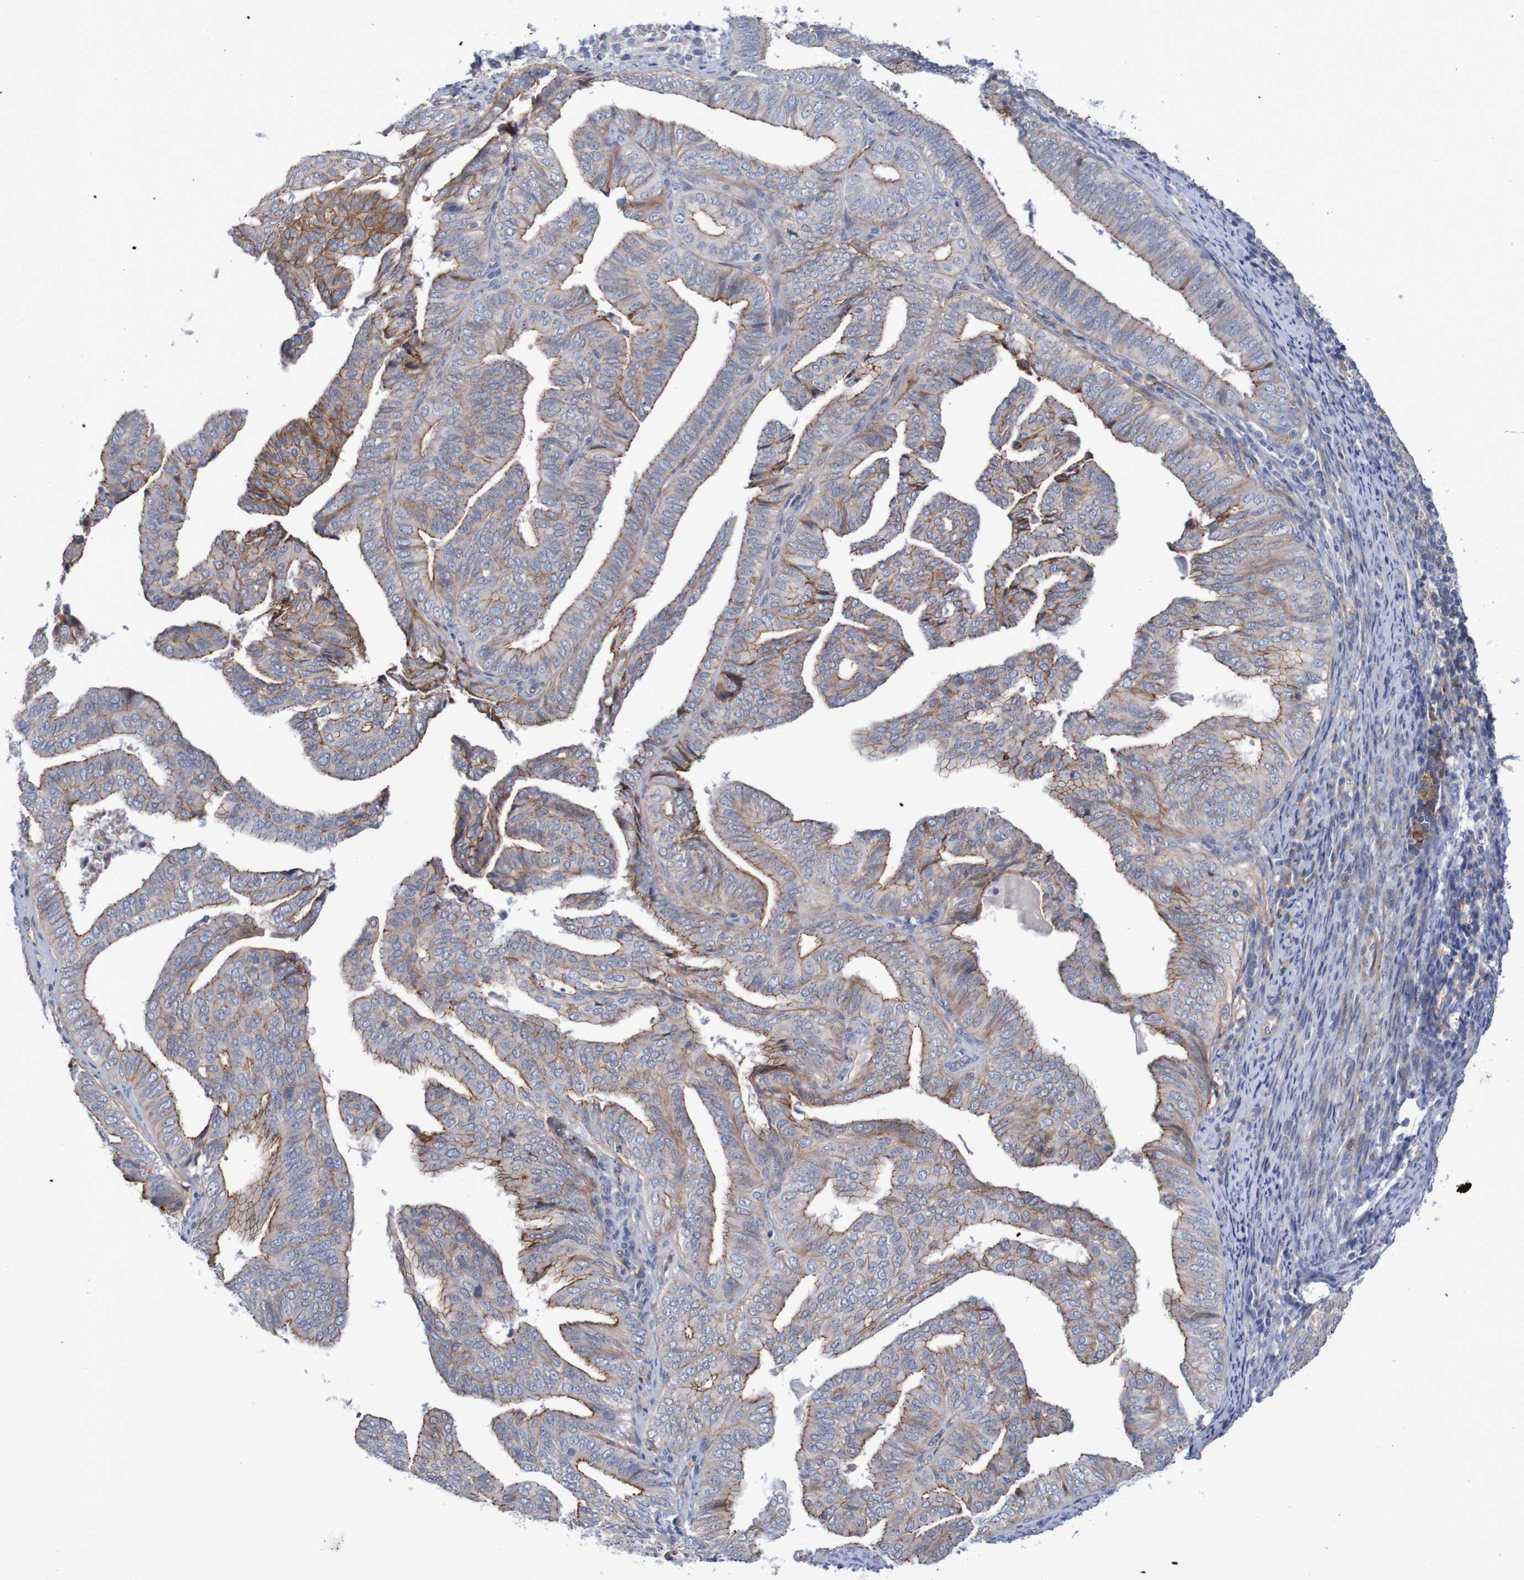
{"staining": {"intensity": "moderate", "quantity": "25%-75%", "location": "cytoplasmic/membranous"}, "tissue": "endometrial cancer", "cell_type": "Tumor cells", "image_type": "cancer", "snomed": [{"axis": "morphology", "description": "Adenocarcinoma, NOS"}, {"axis": "topography", "description": "Endometrium"}], "caption": "Immunohistochemistry (IHC) (DAB (3,3'-diaminobenzidine)) staining of human endometrial adenocarcinoma demonstrates moderate cytoplasmic/membranous protein positivity in approximately 25%-75% of tumor cells.", "gene": "NECTIN2", "patient": {"sex": "female", "age": 58}}